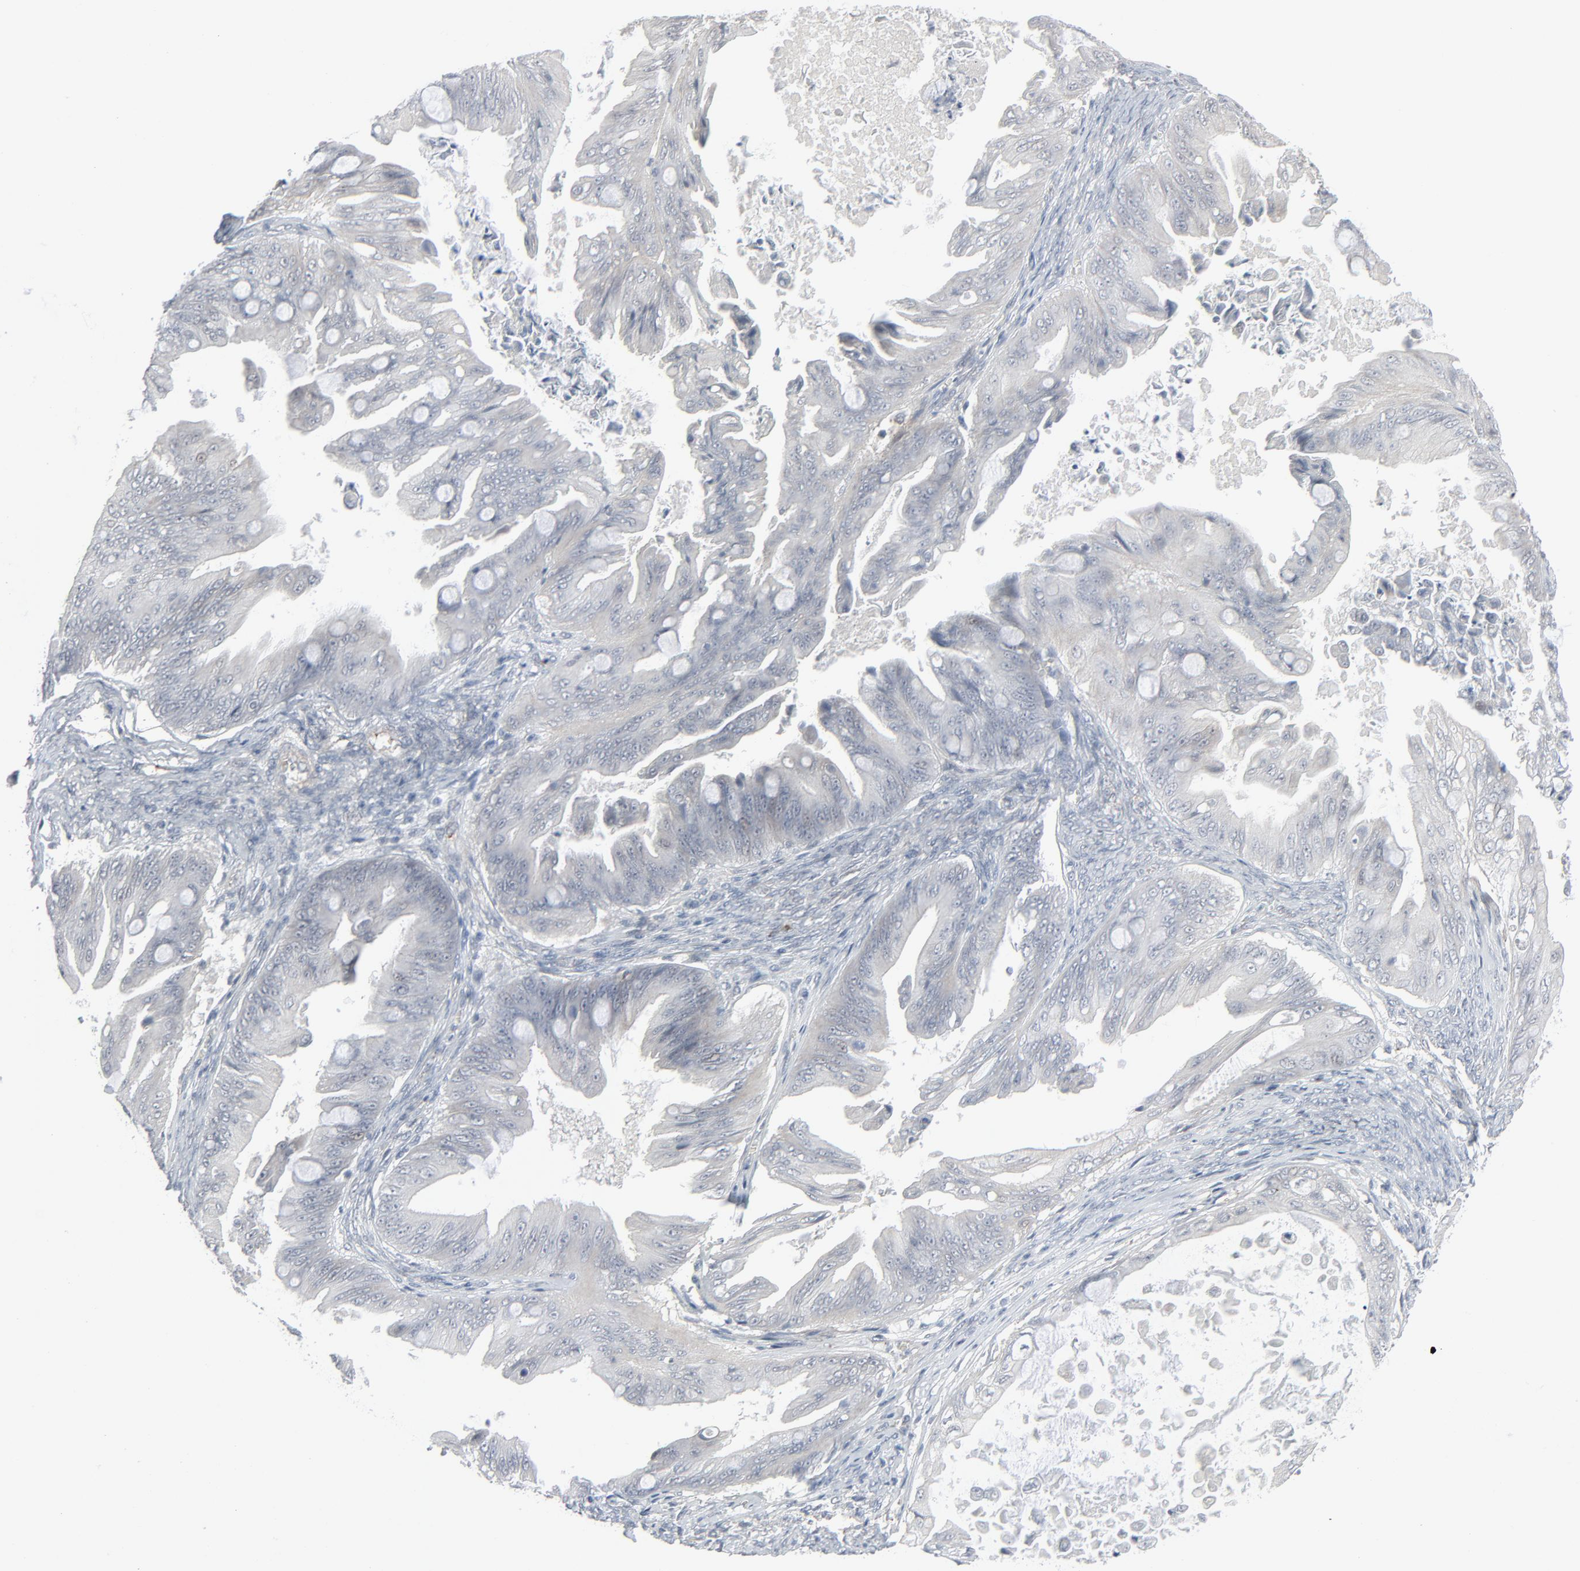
{"staining": {"intensity": "negative", "quantity": "none", "location": "none"}, "tissue": "ovarian cancer", "cell_type": "Tumor cells", "image_type": "cancer", "snomed": [{"axis": "morphology", "description": "Cystadenocarcinoma, mucinous, NOS"}, {"axis": "topography", "description": "Ovary"}], "caption": "DAB immunohistochemical staining of ovarian mucinous cystadenocarcinoma reveals no significant positivity in tumor cells.", "gene": "NEUROD1", "patient": {"sex": "female", "age": 37}}